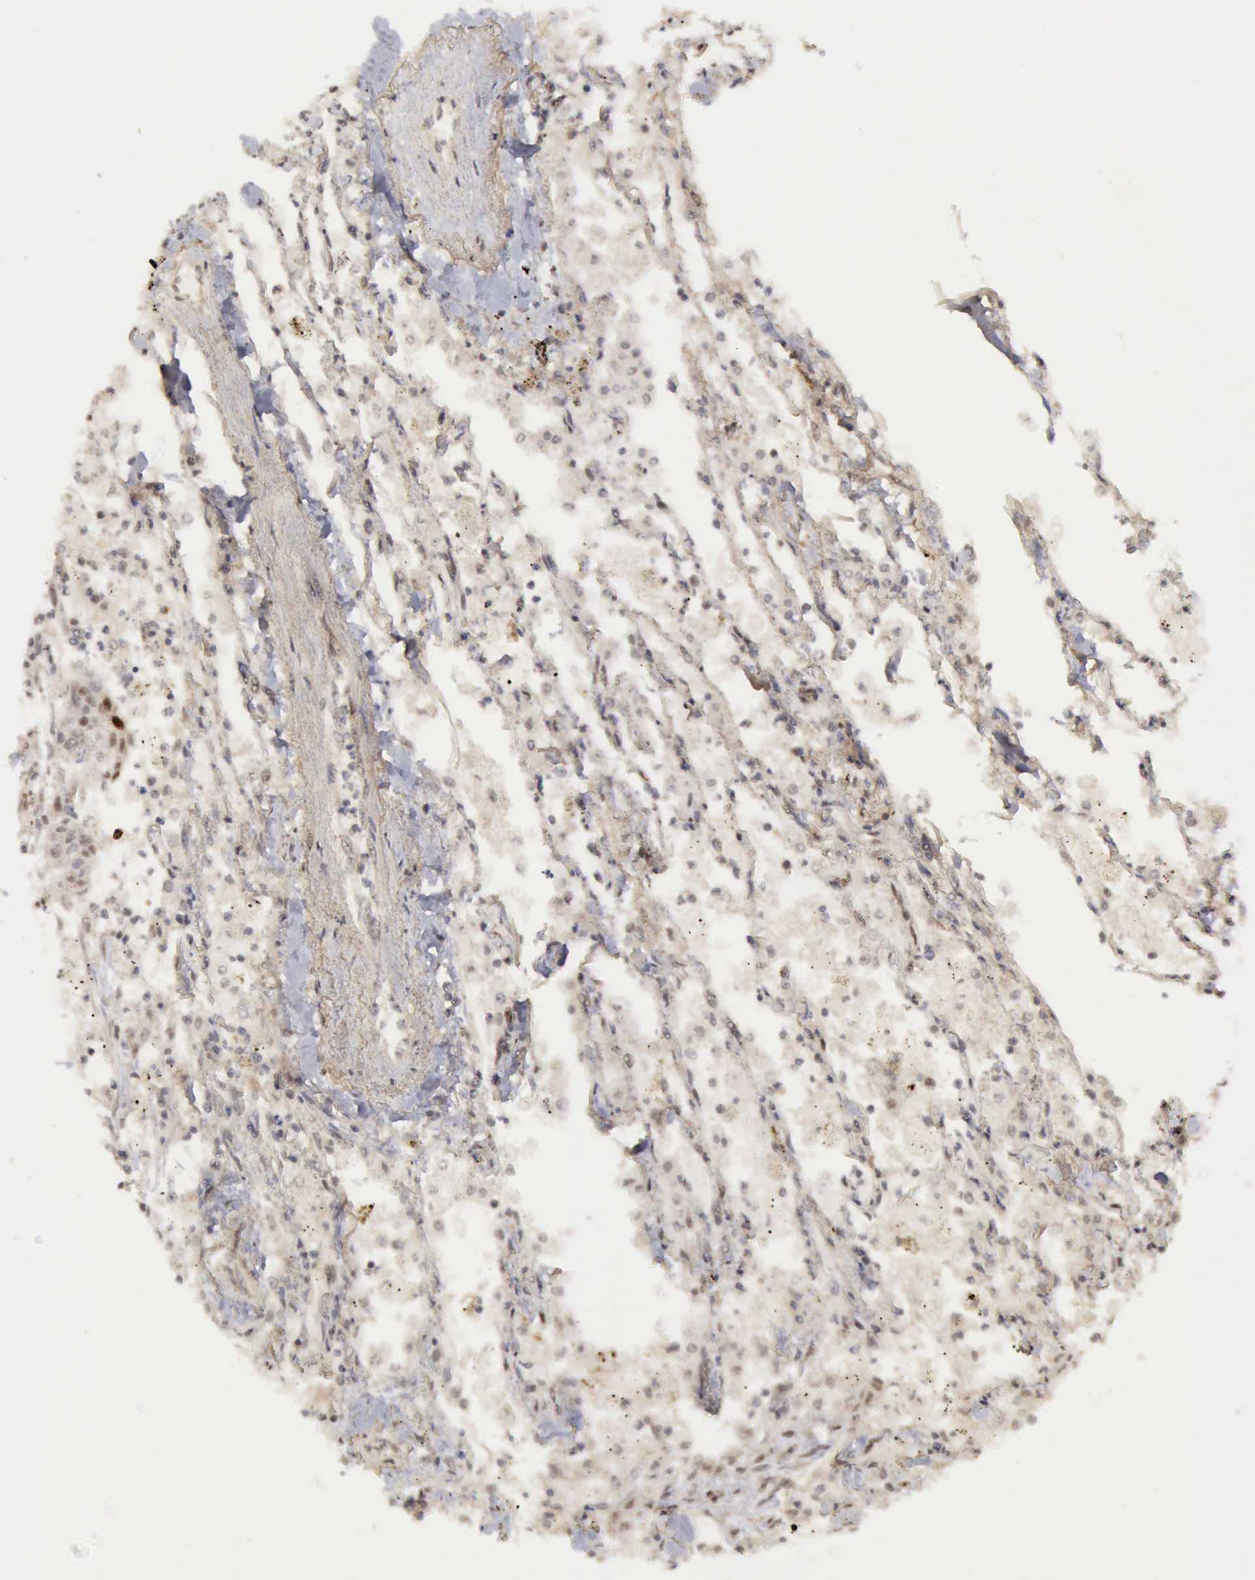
{"staining": {"intensity": "weak", "quantity": "<25%", "location": "nuclear"}, "tissue": "lung cancer", "cell_type": "Tumor cells", "image_type": "cancer", "snomed": [{"axis": "morphology", "description": "Squamous cell carcinoma, NOS"}, {"axis": "topography", "description": "Lung"}], "caption": "The photomicrograph exhibits no significant positivity in tumor cells of squamous cell carcinoma (lung).", "gene": "CDKN2A", "patient": {"sex": "male", "age": 75}}